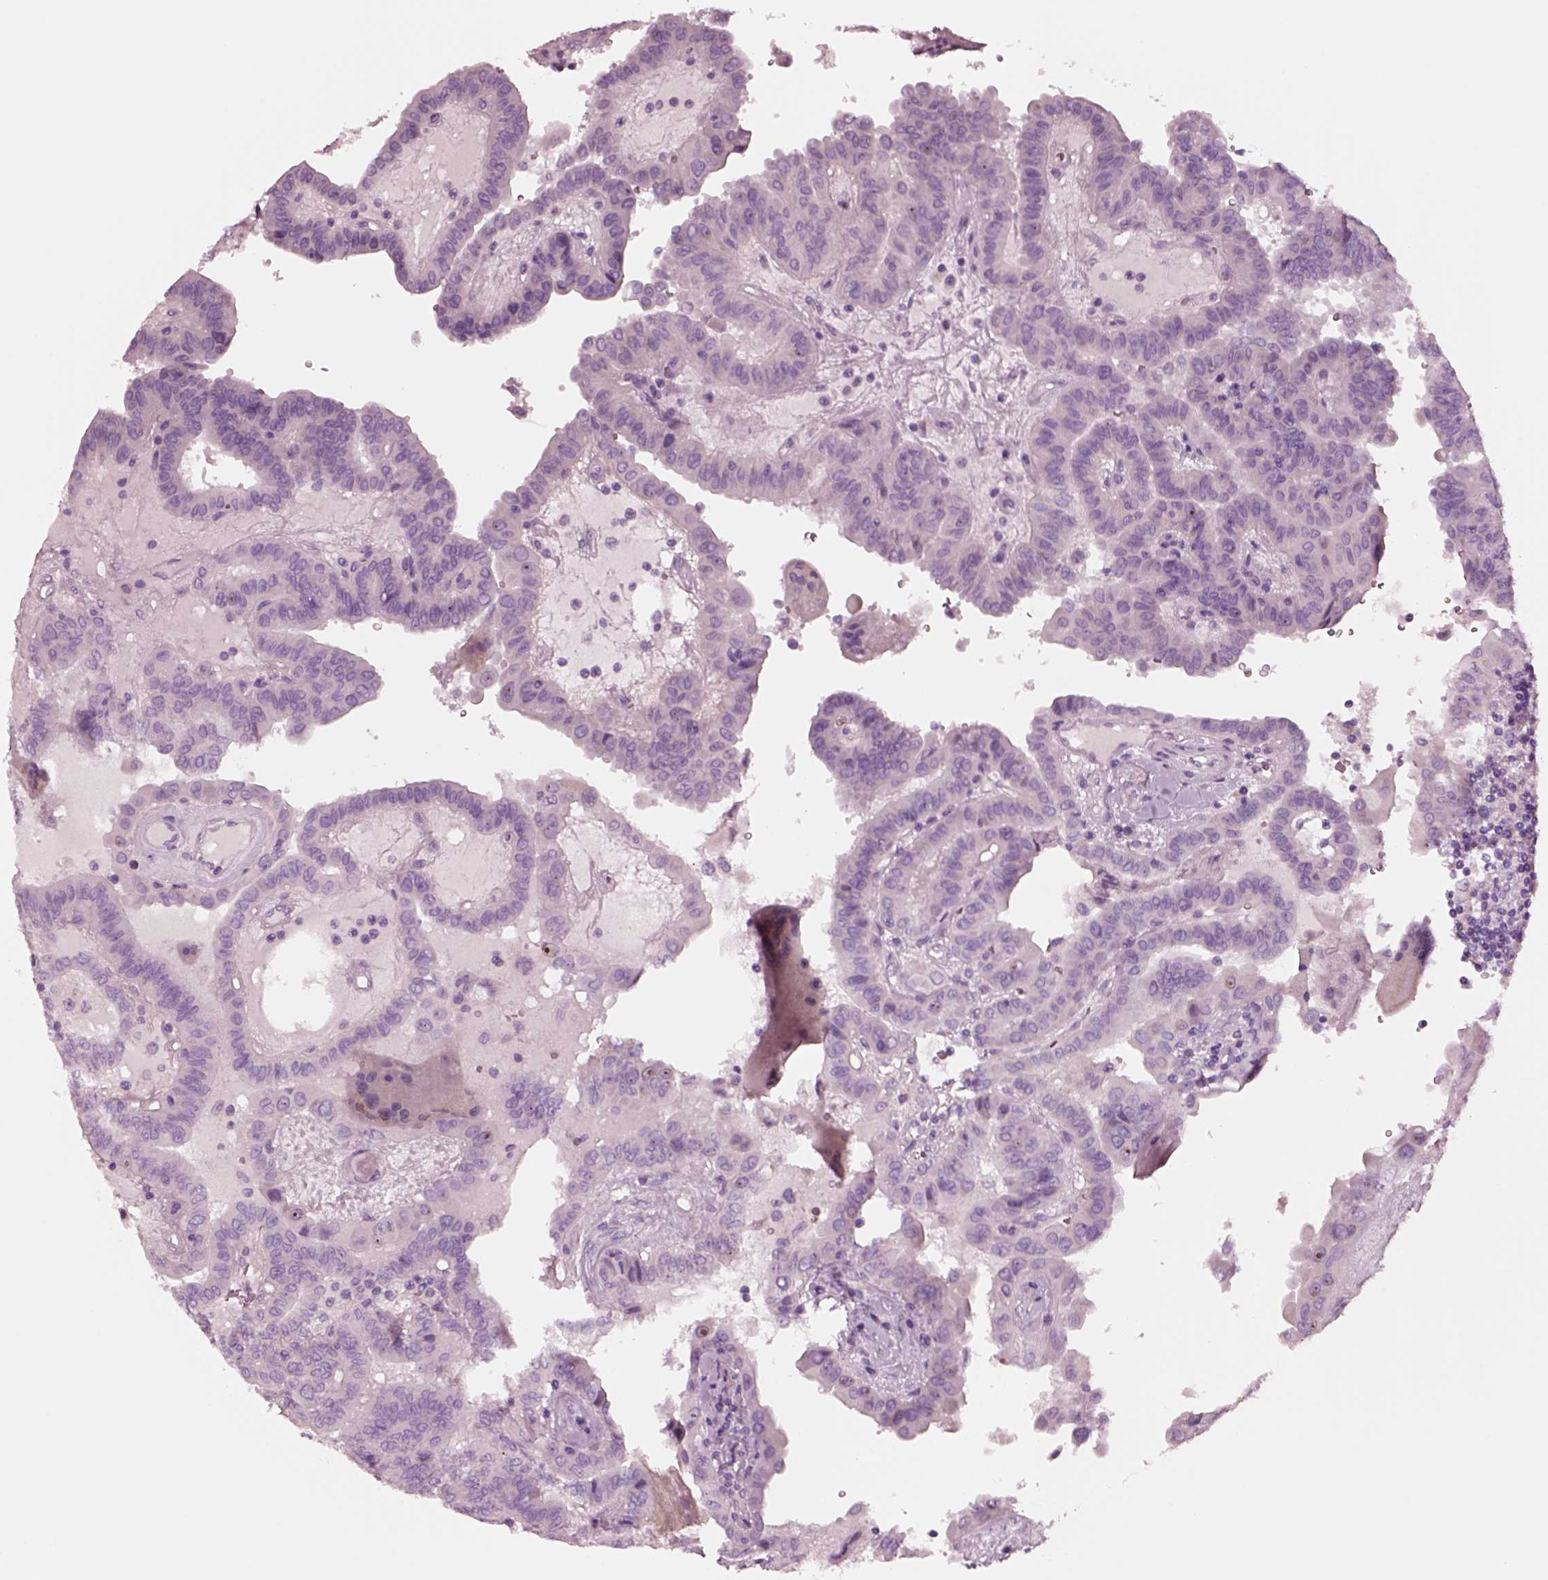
{"staining": {"intensity": "negative", "quantity": "none", "location": "none"}, "tissue": "thyroid cancer", "cell_type": "Tumor cells", "image_type": "cancer", "snomed": [{"axis": "morphology", "description": "Papillary adenocarcinoma, NOS"}, {"axis": "topography", "description": "Thyroid gland"}], "caption": "A micrograph of human thyroid papillary adenocarcinoma is negative for staining in tumor cells.", "gene": "NMRK2", "patient": {"sex": "female", "age": 37}}